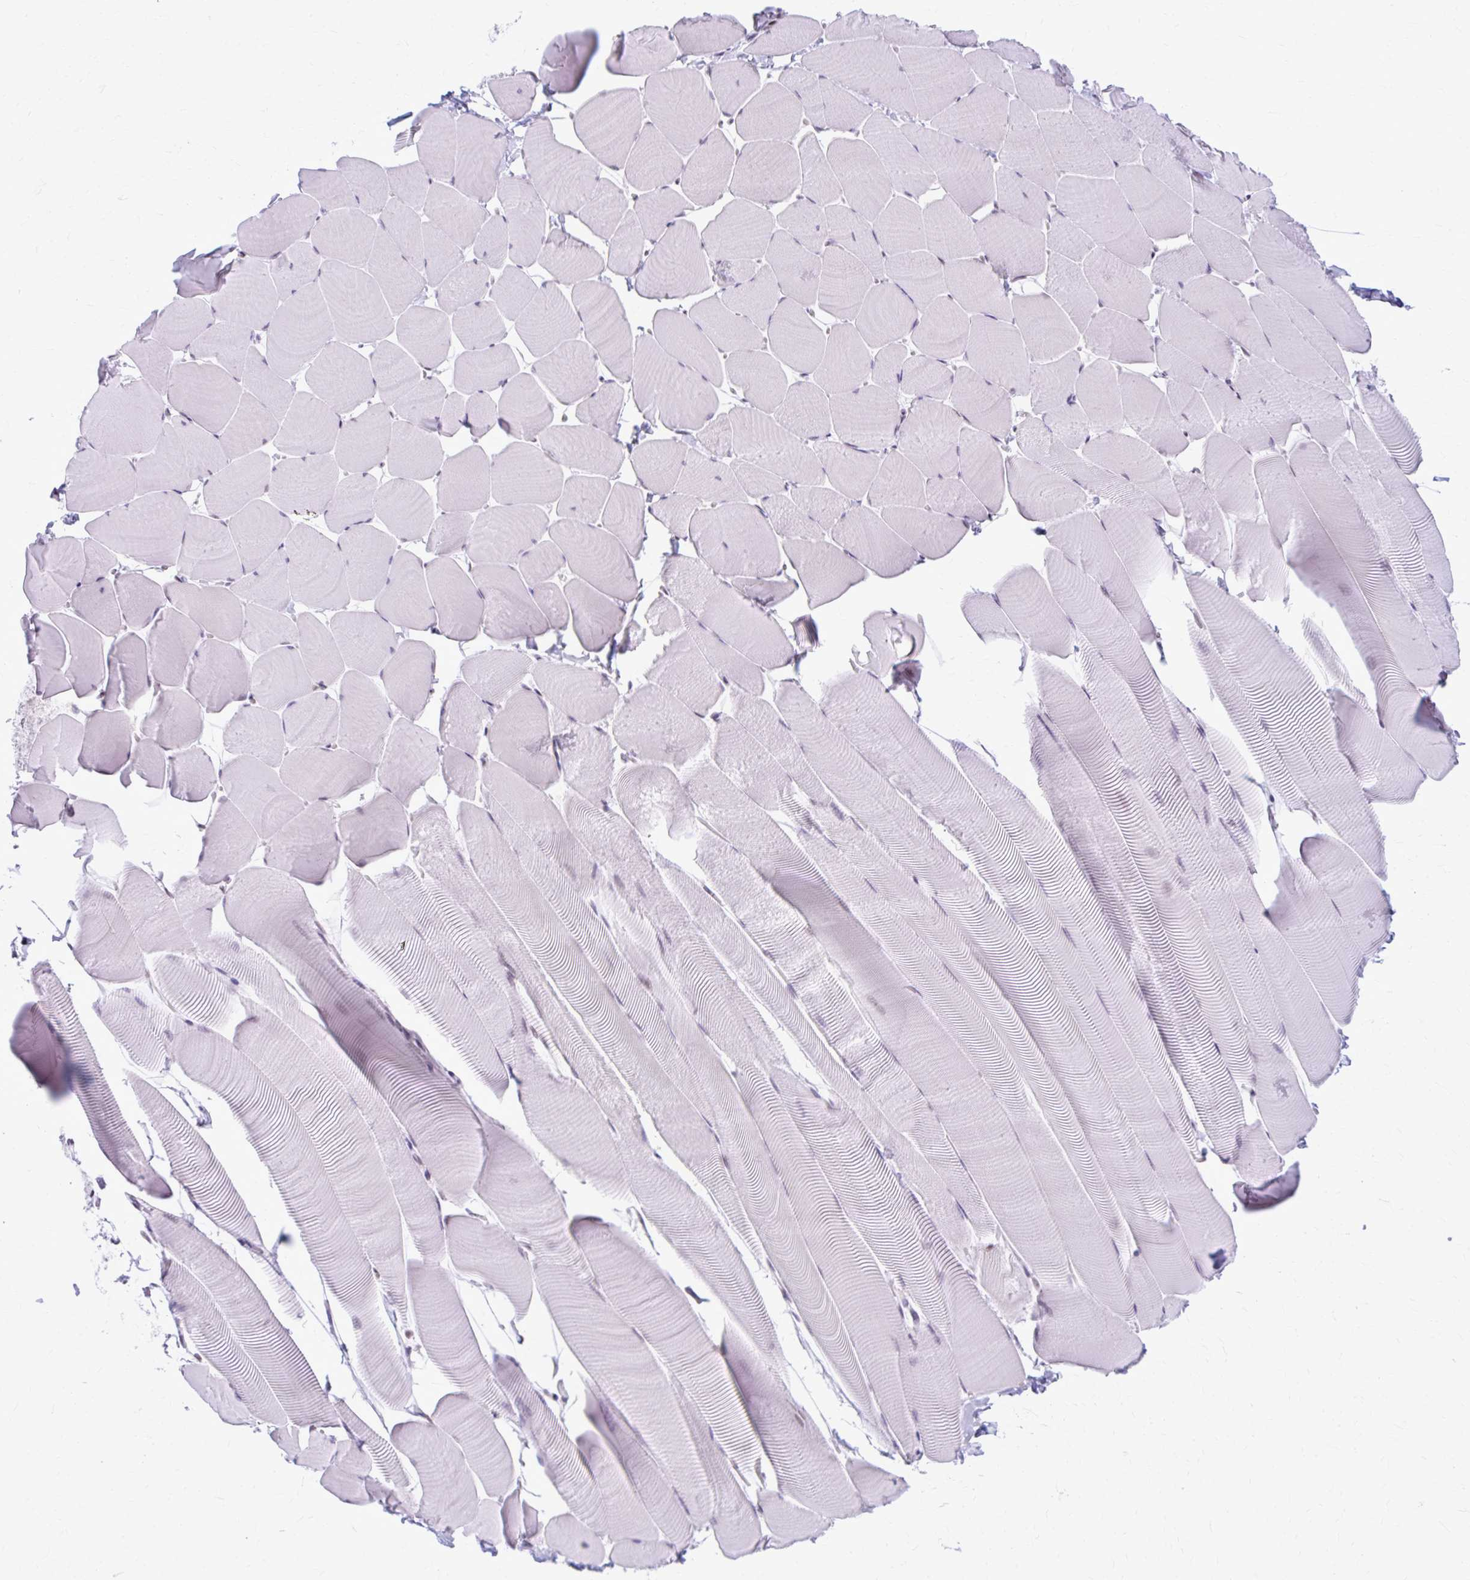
{"staining": {"intensity": "negative", "quantity": "none", "location": "none"}, "tissue": "skeletal muscle", "cell_type": "Myocytes", "image_type": "normal", "snomed": [{"axis": "morphology", "description": "Normal tissue, NOS"}, {"axis": "topography", "description": "Skeletal muscle"}], "caption": "Histopathology image shows no protein staining in myocytes of benign skeletal muscle.", "gene": "PABIR1", "patient": {"sex": "male", "age": 25}}